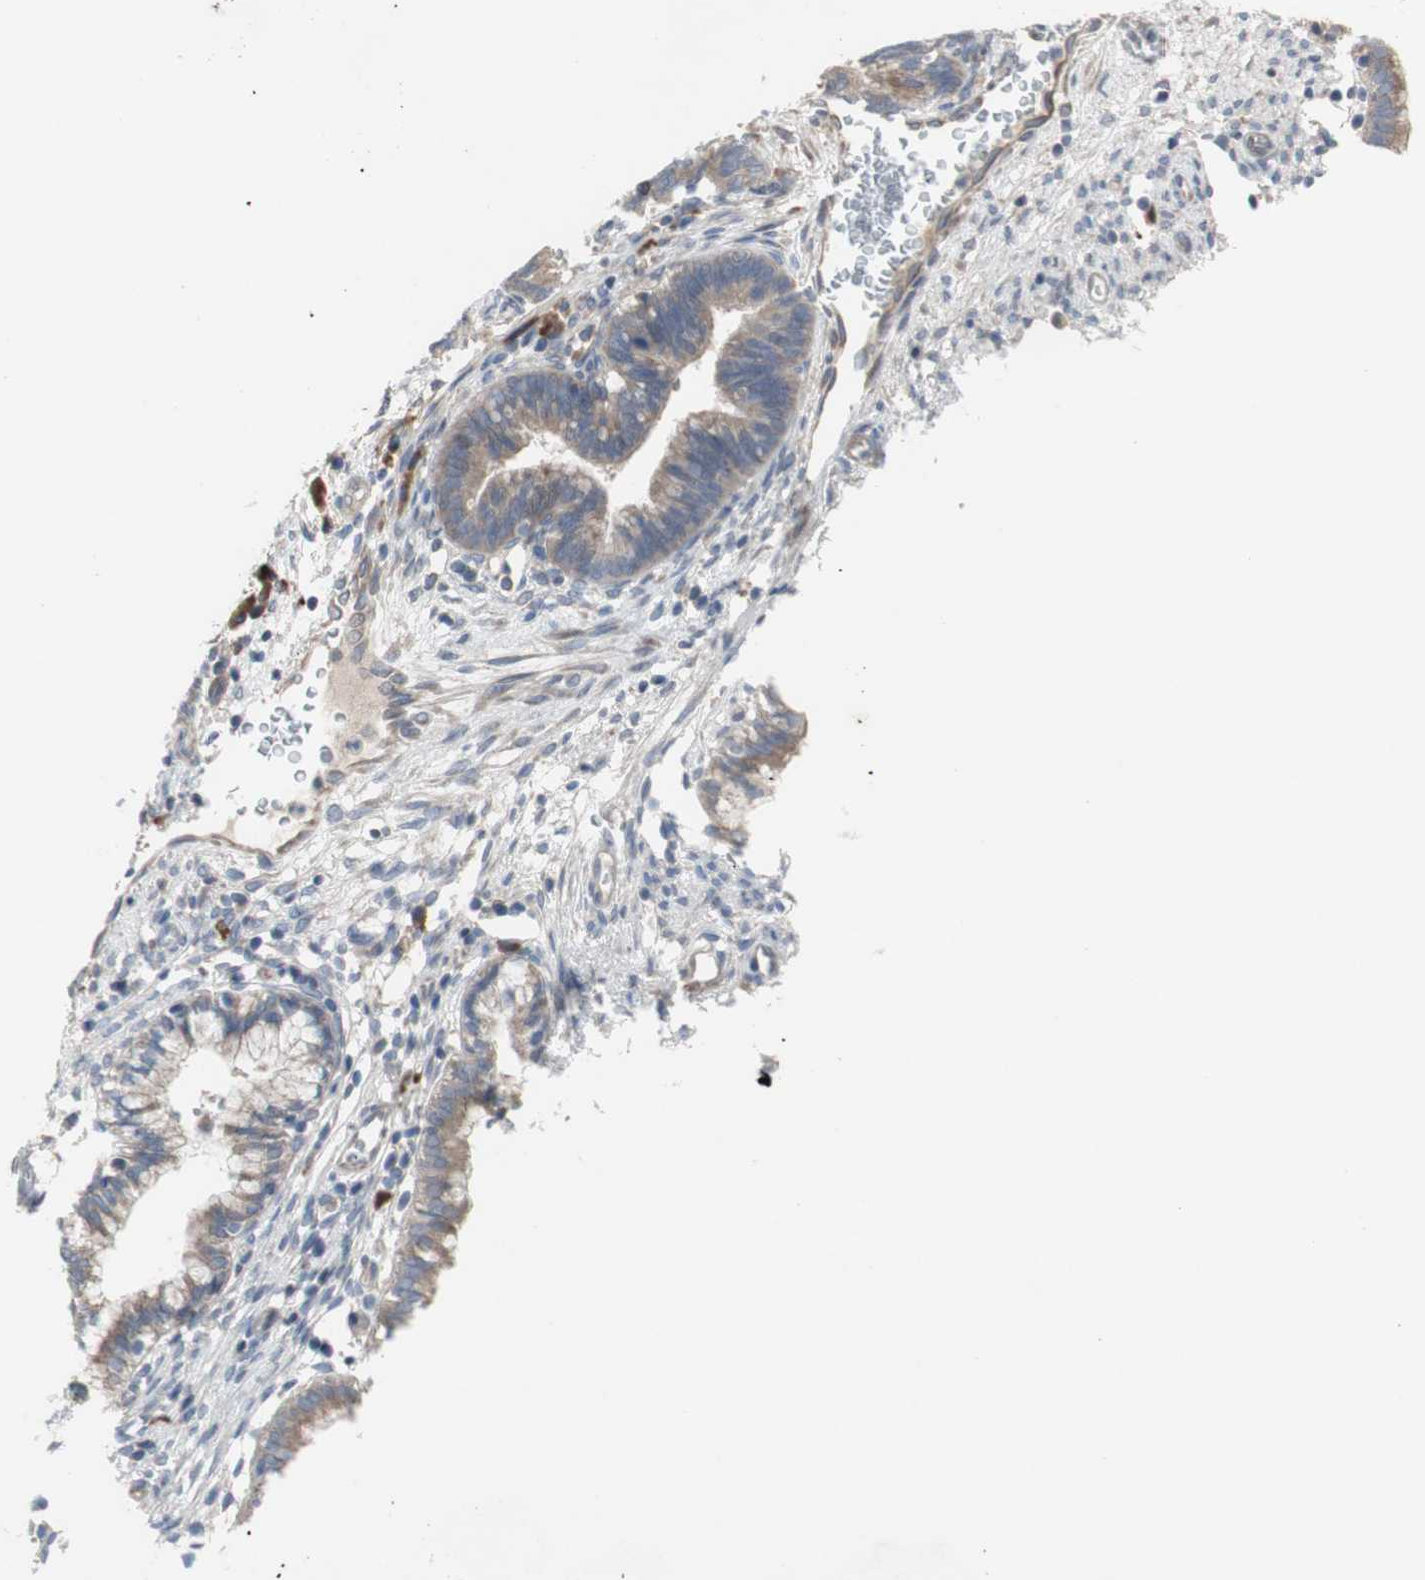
{"staining": {"intensity": "weak", "quantity": ">75%", "location": "cytoplasmic/membranous"}, "tissue": "cervical cancer", "cell_type": "Tumor cells", "image_type": "cancer", "snomed": [{"axis": "morphology", "description": "Adenocarcinoma, NOS"}, {"axis": "topography", "description": "Cervix"}], "caption": "Cervical adenocarcinoma tissue reveals weak cytoplasmic/membranous staining in approximately >75% of tumor cells, visualized by immunohistochemistry.", "gene": "TTC14", "patient": {"sex": "female", "age": 44}}